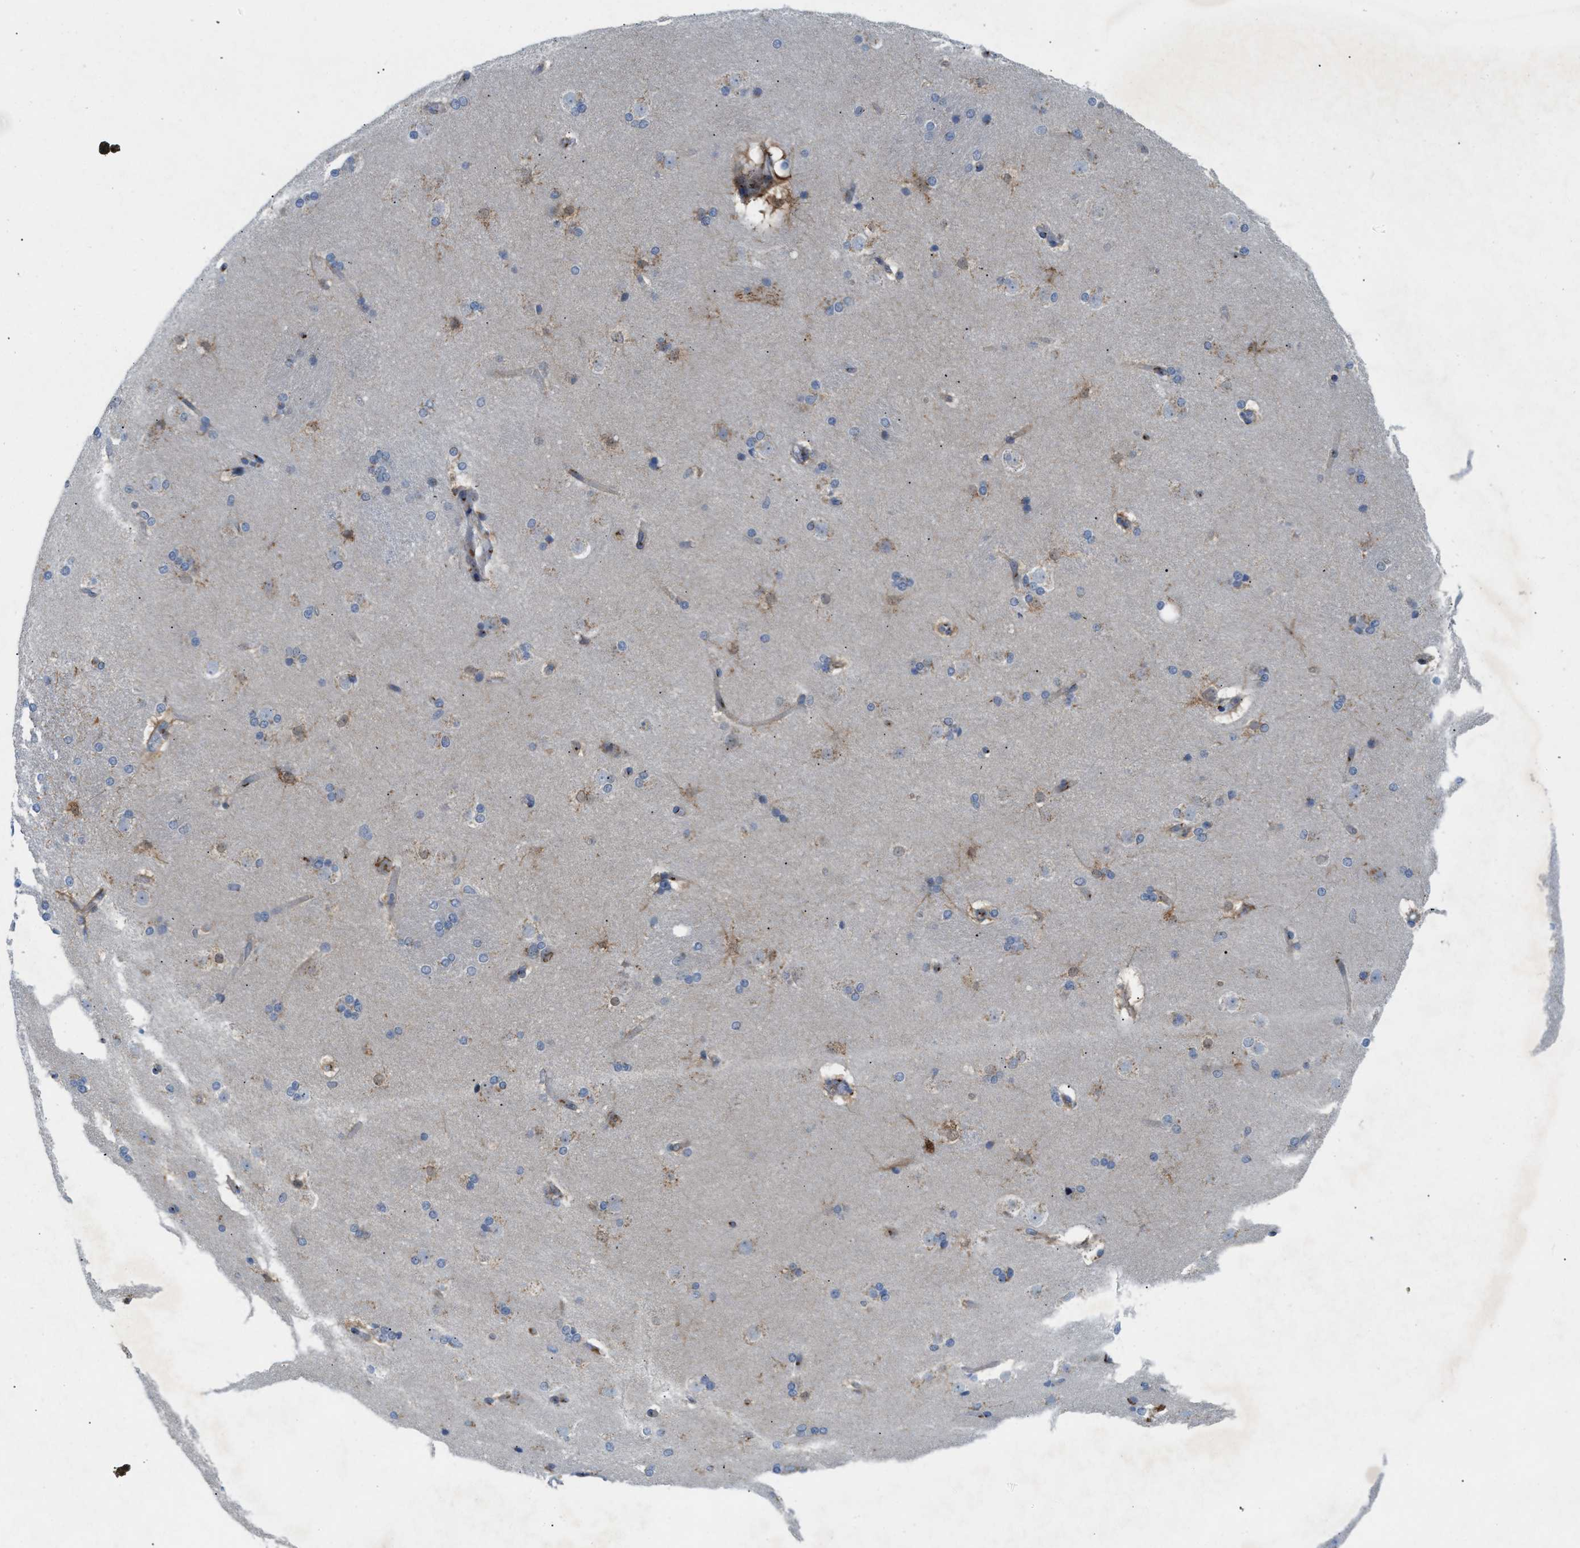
{"staining": {"intensity": "moderate", "quantity": "25%-75%", "location": "cytoplasmic/membranous"}, "tissue": "caudate", "cell_type": "Glial cells", "image_type": "normal", "snomed": [{"axis": "morphology", "description": "Normal tissue, NOS"}, {"axis": "topography", "description": "Lateral ventricle wall"}], "caption": "A photomicrograph of human caudate stained for a protein exhibits moderate cytoplasmic/membranous brown staining in glial cells. Using DAB (3,3'-diaminobenzidine) (brown) and hematoxylin (blue) stains, captured at high magnification using brightfield microscopy.", "gene": "SLC38A10", "patient": {"sex": "female", "age": 19}}